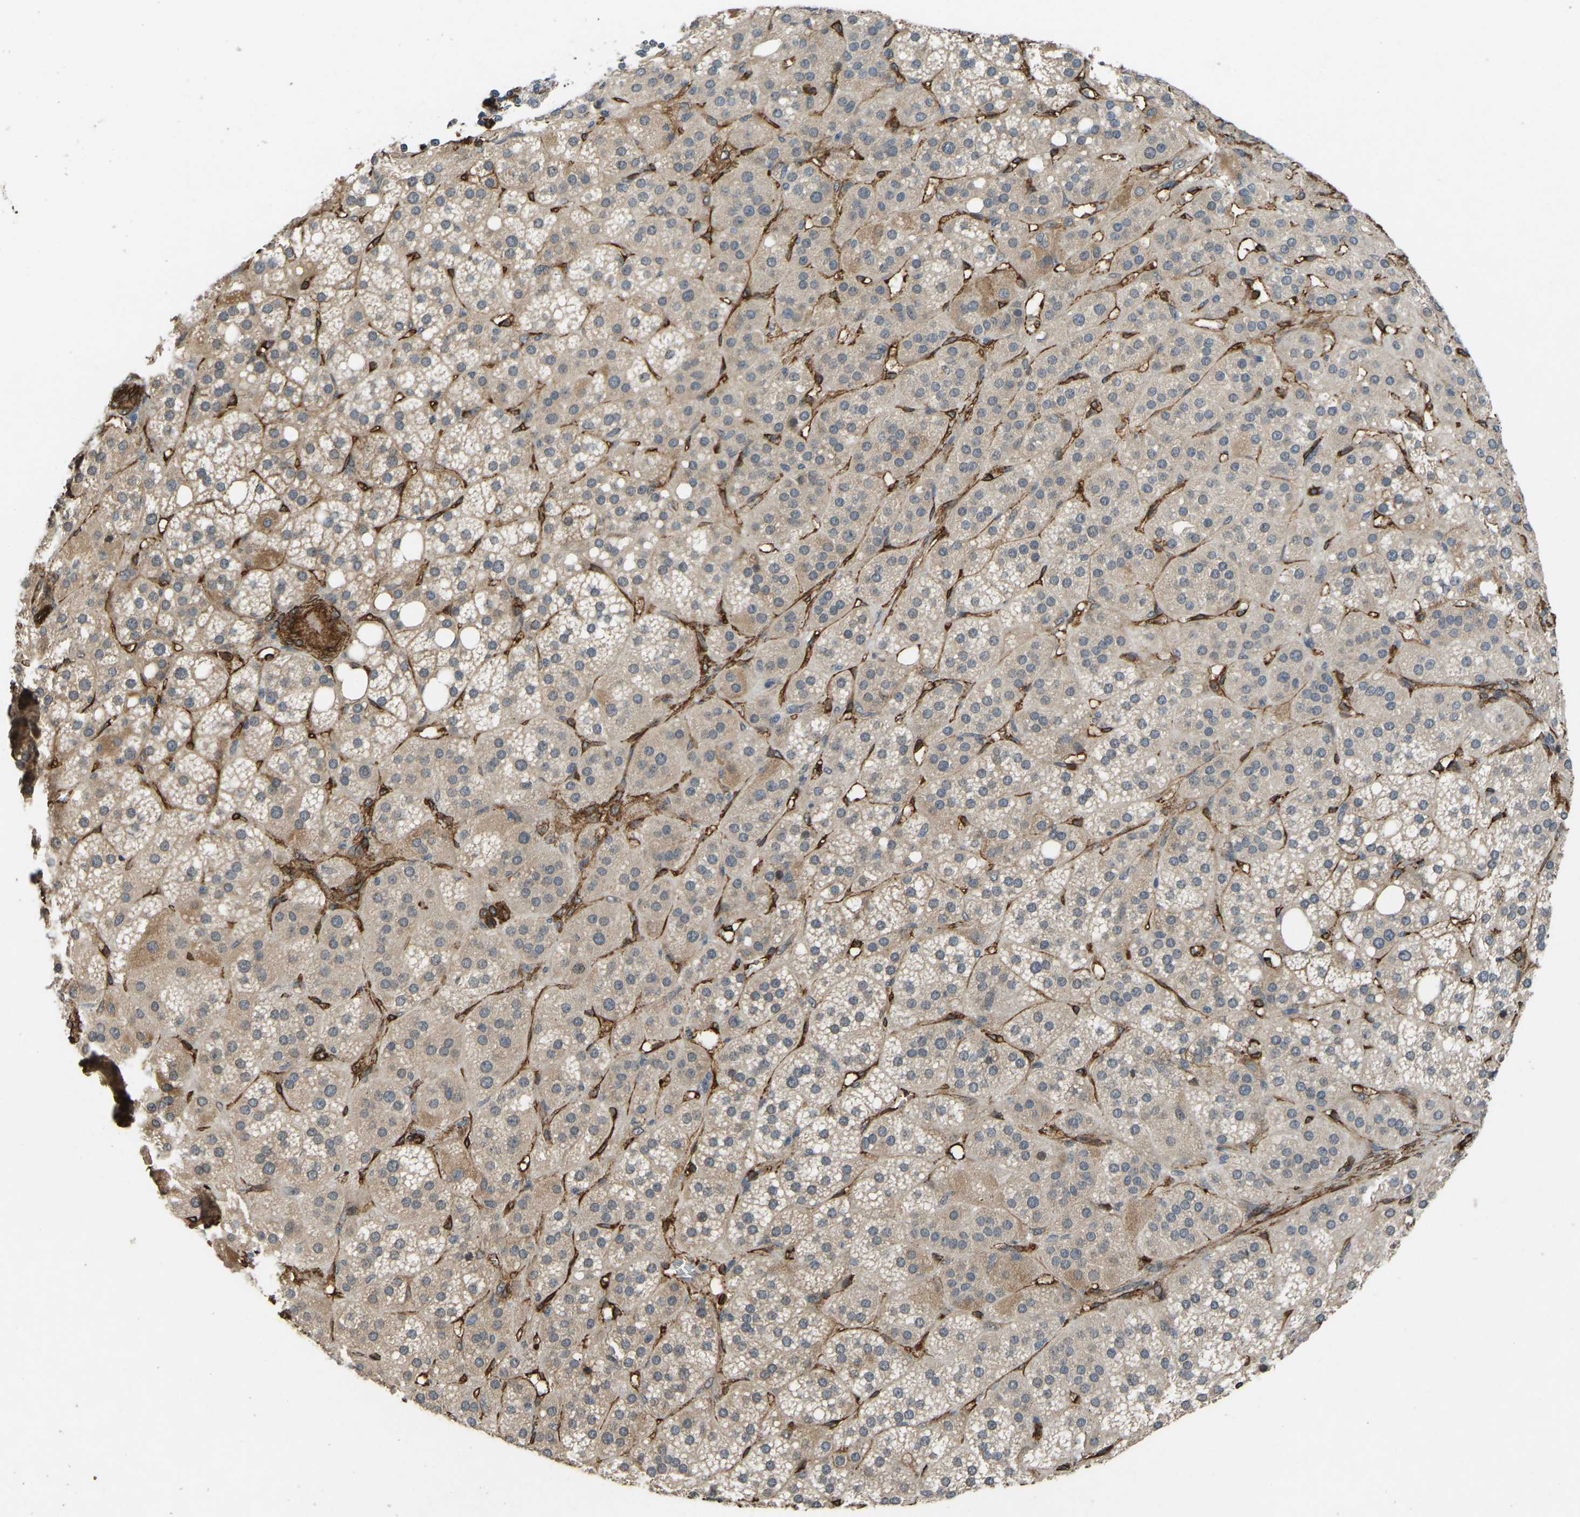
{"staining": {"intensity": "weak", "quantity": ">75%", "location": "cytoplasmic/membranous"}, "tissue": "adrenal gland", "cell_type": "Glandular cells", "image_type": "normal", "snomed": [{"axis": "morphology", "description": "Normal tissue, NOS"}, {"axis": "topography", "description": "Adrenal gland"}], "caption": "Immunohistochemistry (DAB) staining of unremarkable adrenal gland demonstrates weak cytoplasmic/membranous protein staining in approximately >75% of glandular cells.", "gene": "NMB", "patient": {"sex": "female", "age": 59}}